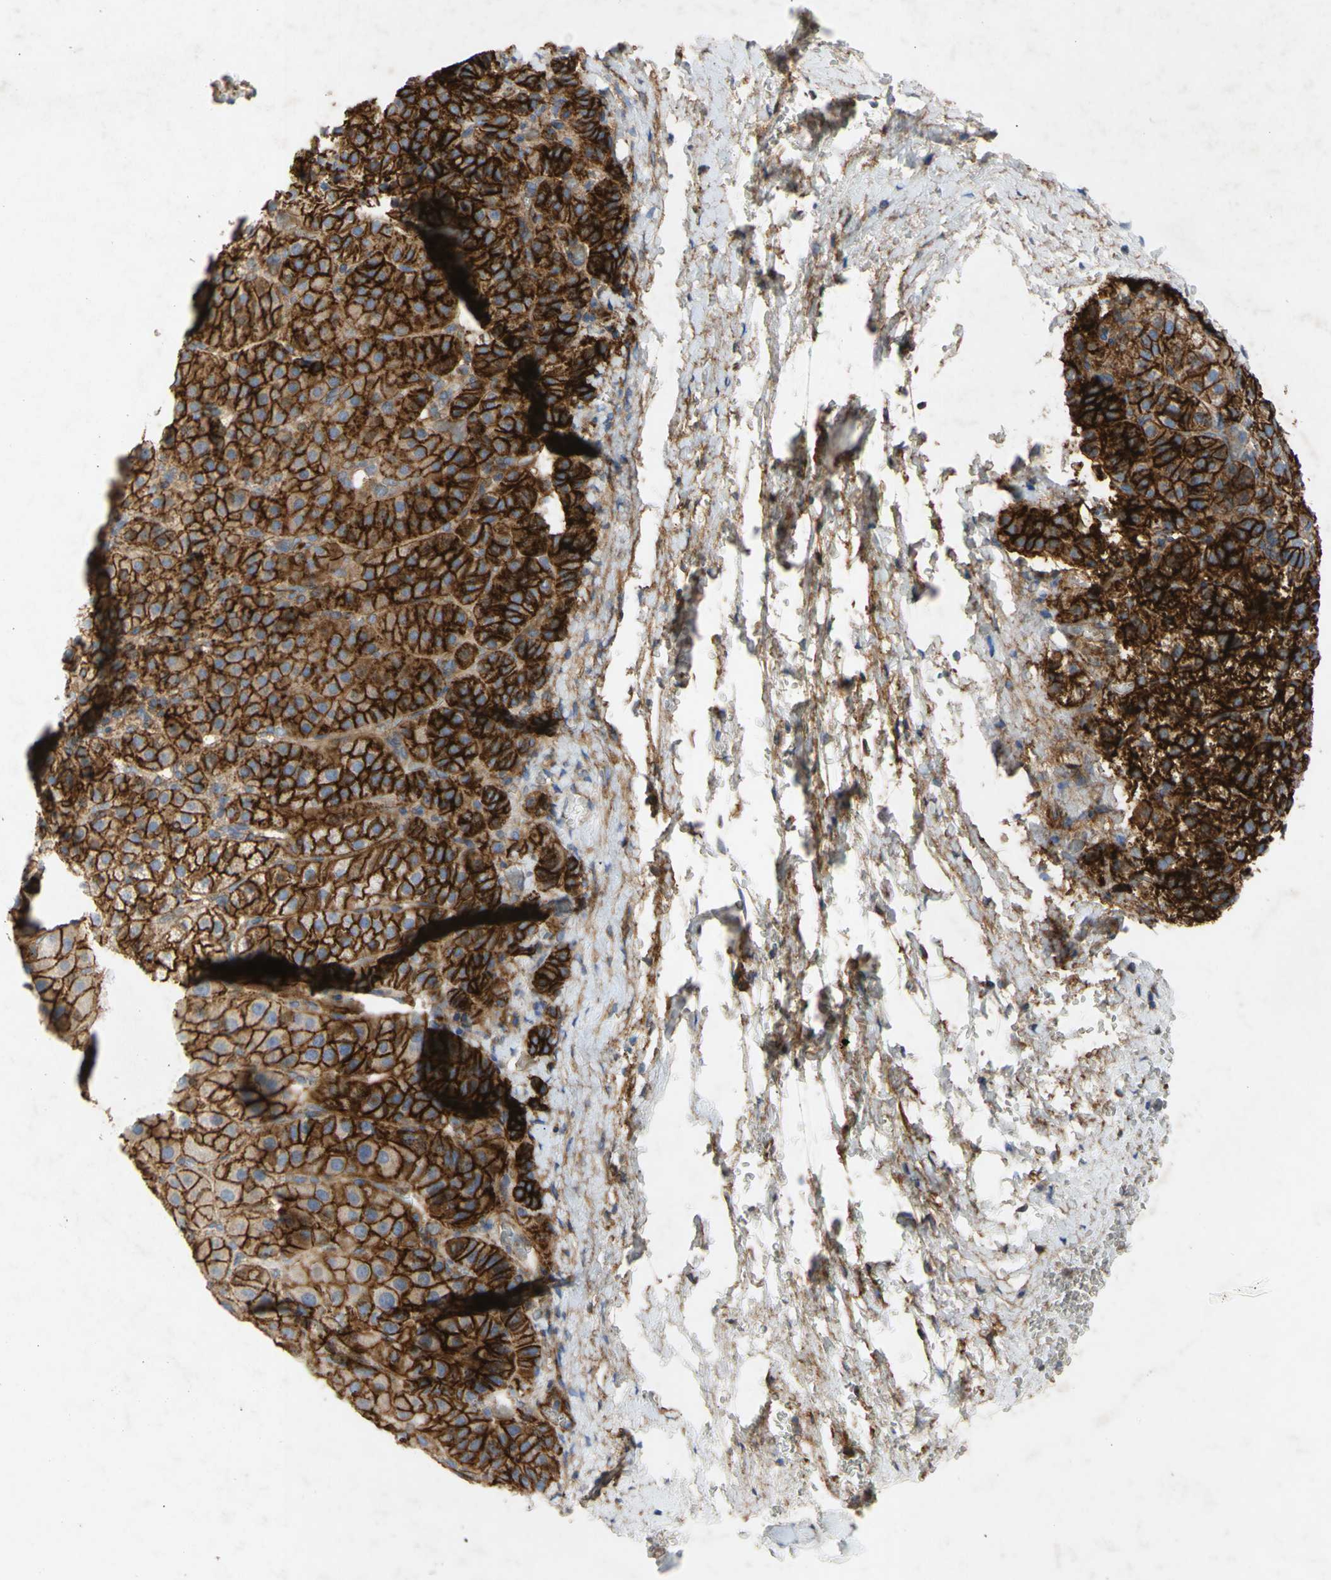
{"staining": {"intensity": "strong", "quantity": ">75%", "location": "cytoplasmic/membranous"}, "tissue": "adrenal gland", "cell_type": "Glandular cells", "image_type": "normal", "snomed": [{"axis": "morphology", "description": "Normal tissue, NOS"}, {"axis": "topography", "description": "Adrenal gland"}], "caption": "Protein staining of benign adrenal gland exhibits strong cytoplasmic/membranous positivity in approximately >75% of glandular cells.", "gene": "ATP2A3", "patient": {"sex": "female", "age": 57}}